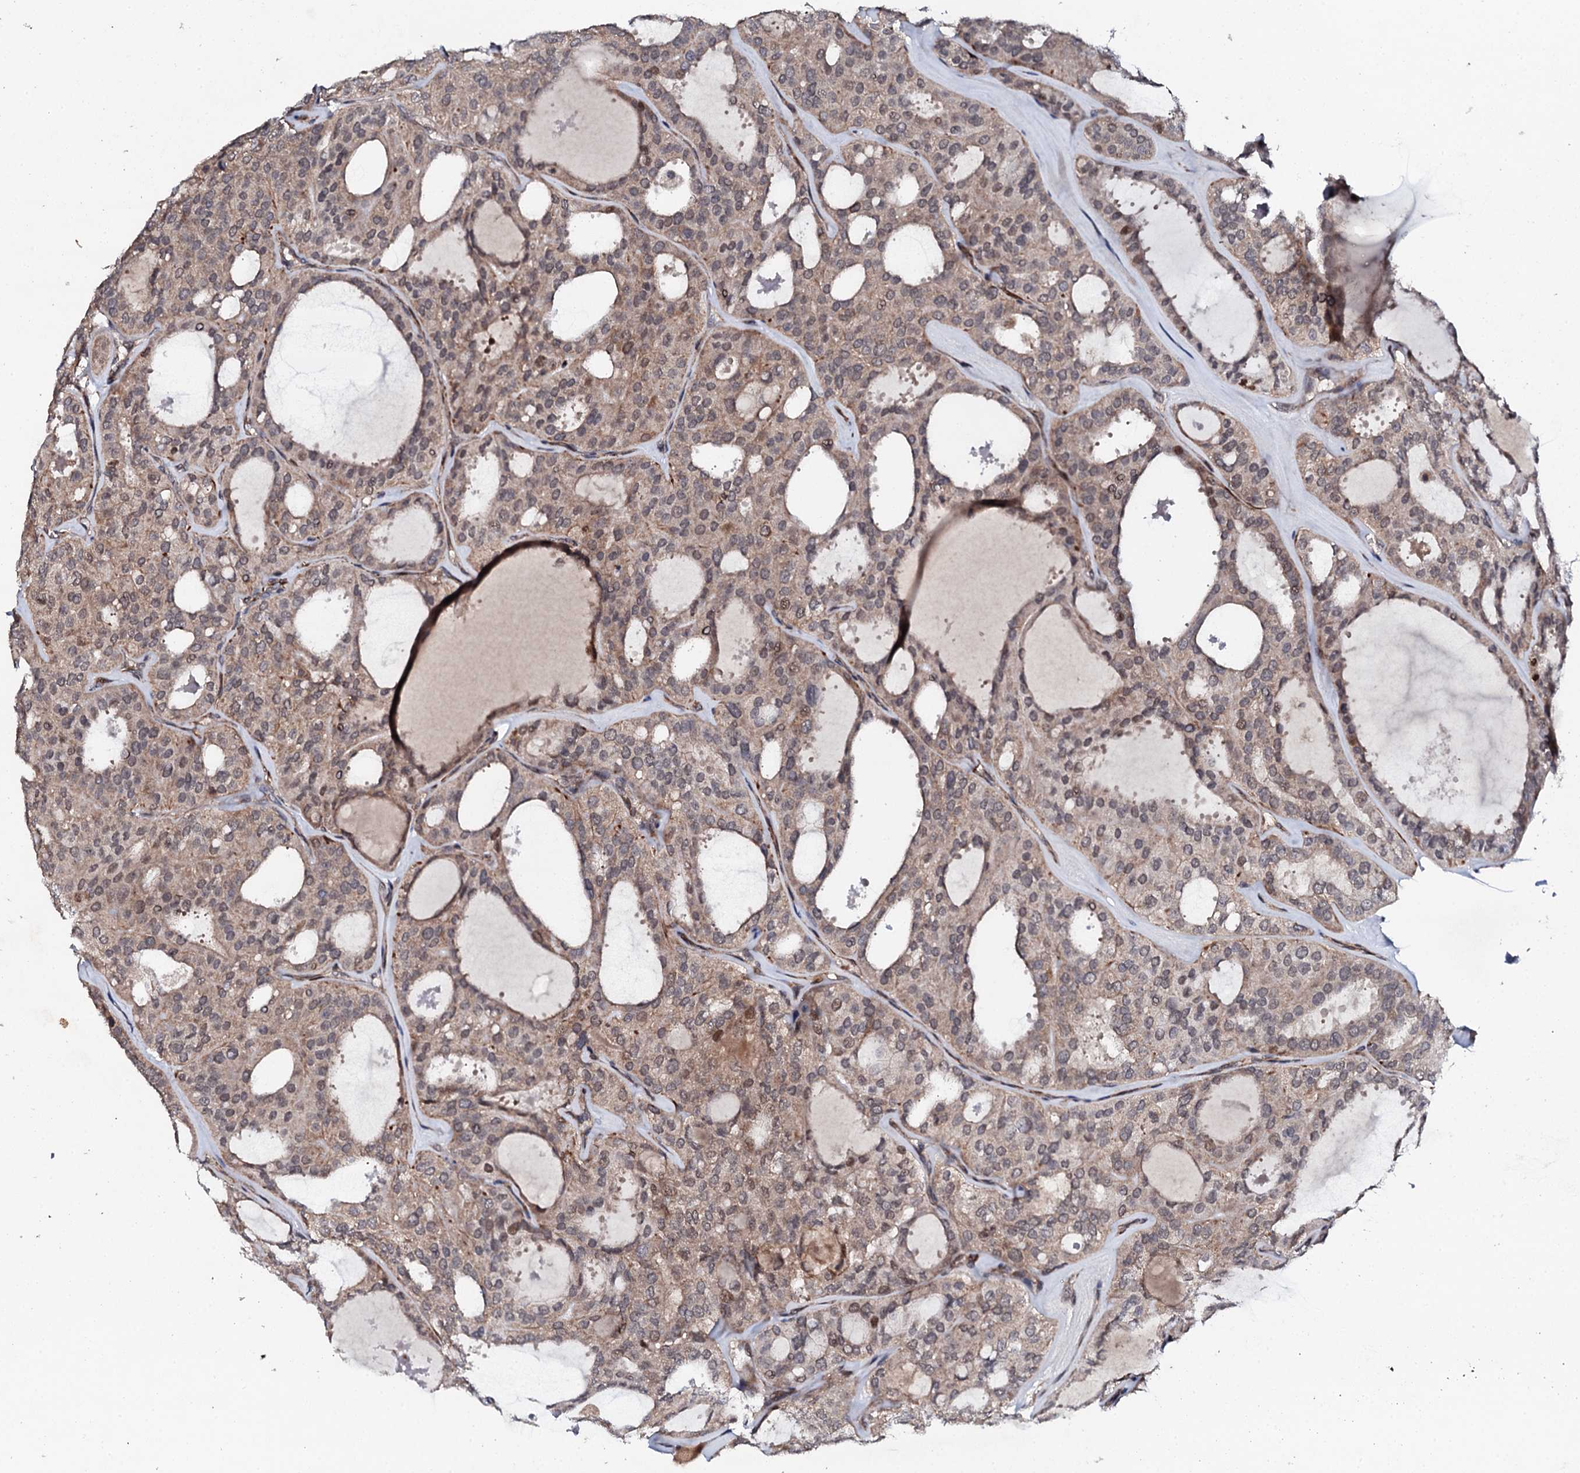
{"staining": {"intensity": "weak", "quantity": "25%-75%", "location": "cytoplasmic/membranous,nuclear"}, "tissue": "thyroid cancer", "cell_type": "Tumor cells", "image_type": "cancer", "snomed": [{"axis": "morphology", "description": "Follicular adenoma carcinoma, NOS"}, {"axis": "topography", "description": "Thyroid gland"}], "caption": "About 25%-75% of tumor cells in human thyroid follicular adenoma carcinoma demonstrate weak cytoplasmic/membranous and nuclear protein staining as visualized by brown immunohistochemical staining.", "gene": "FAM111A", "patient": {"sex": "male", "age": 75}}